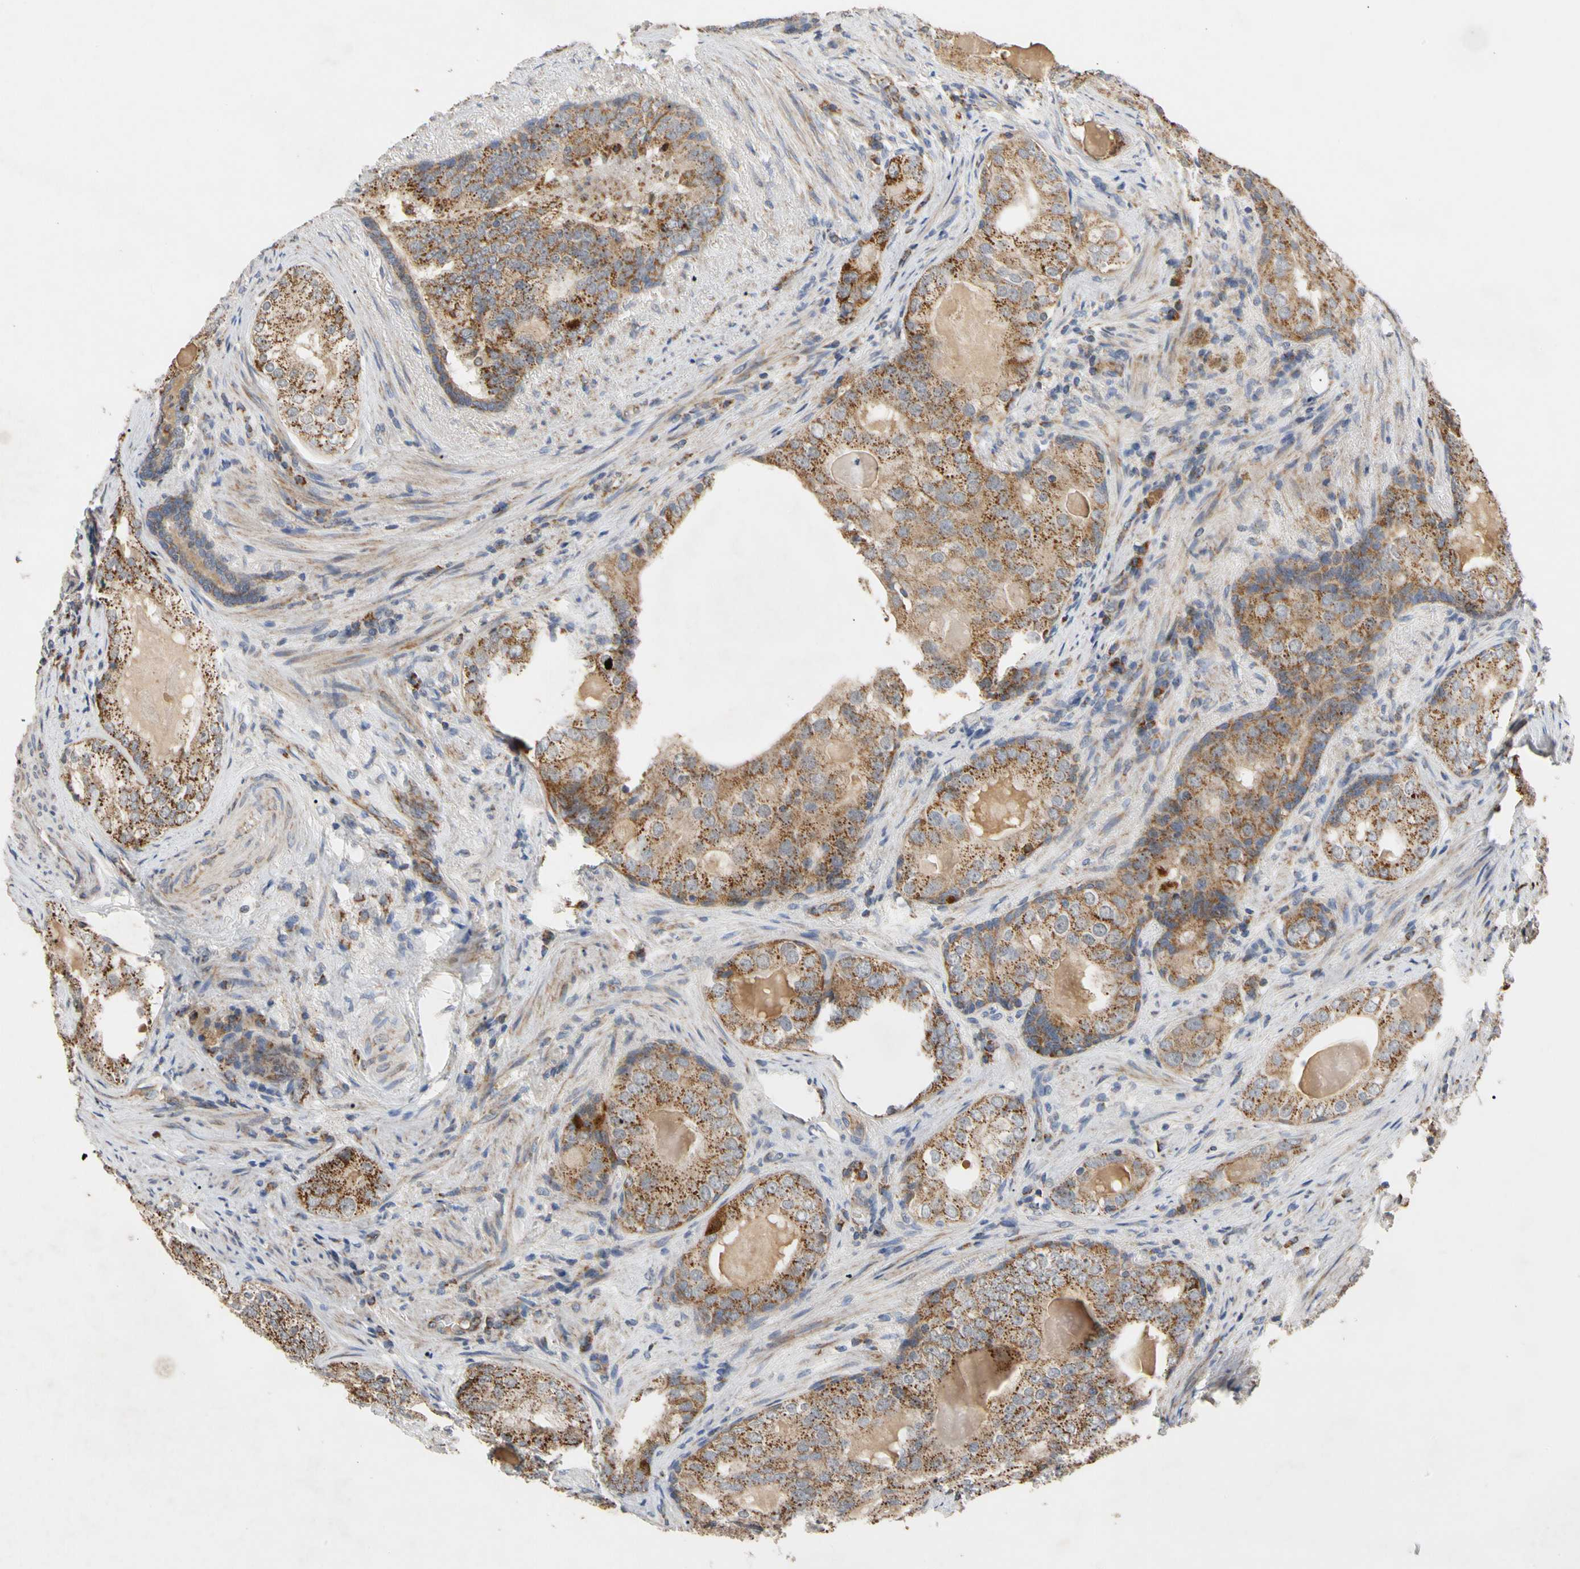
{"staining": {"intensity": "moderate", "quantity": ">75%", "location": "cytoplasmic/membranous"}, "tissue": "prostate cancer", "cell_type": "Tumor cells", "image_type": "cancer", "snomed": [{"axis": "morphology", "description": "Adenocarcinoma, High grade"}, {"axis": "topography", "description": "Prostate"}], "caption": "Prostate cancer (adenocarcinoma (high-grade)) stained with a brown dye demonstrates moderate cytoplasmic/membranous positive expression in about >75% of tumor cells.", "gene": "GPD2", "patient": {"sex": "male", "age": 66}}